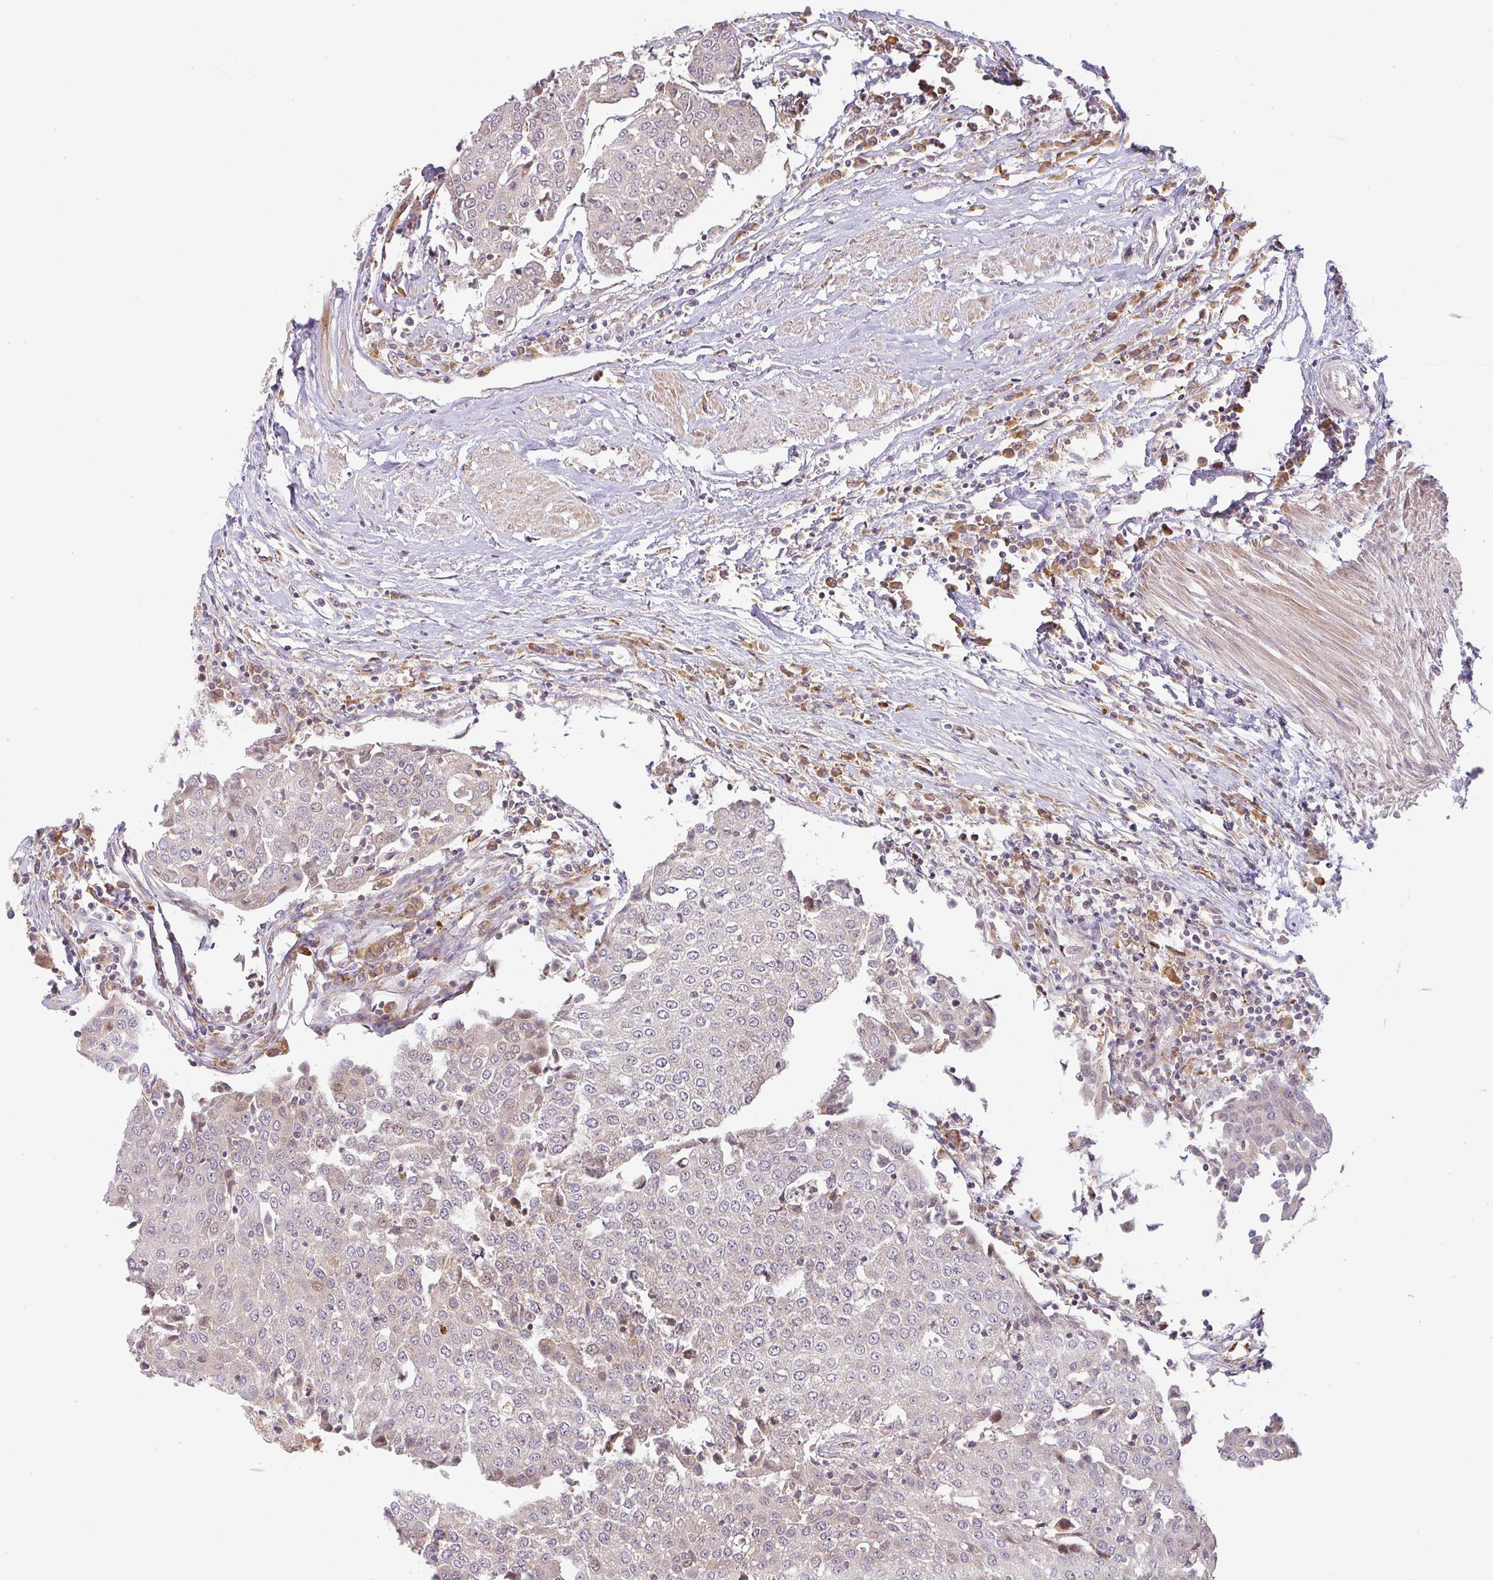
{"staining": {"intensity": "weak", "quantity": "<25%", "location": "cytoplasmic/membranous"}, "tissue": "urothelial cancer", "cell_type": "Tumor cells", "image_type": "cancer", "snomed": [{"axis": "morphology", "description": "Urothelial carcinoma, High grade"}, {"axis": "topography", "description": "Urinary bladder"}], "caption": "Urothelial cancer stained for a protein using immunohistochemistry (IHC) reveals no positivity tumor cells.", "gene": "MOB1A", "patient": {"sex": "female", "age": 85}}